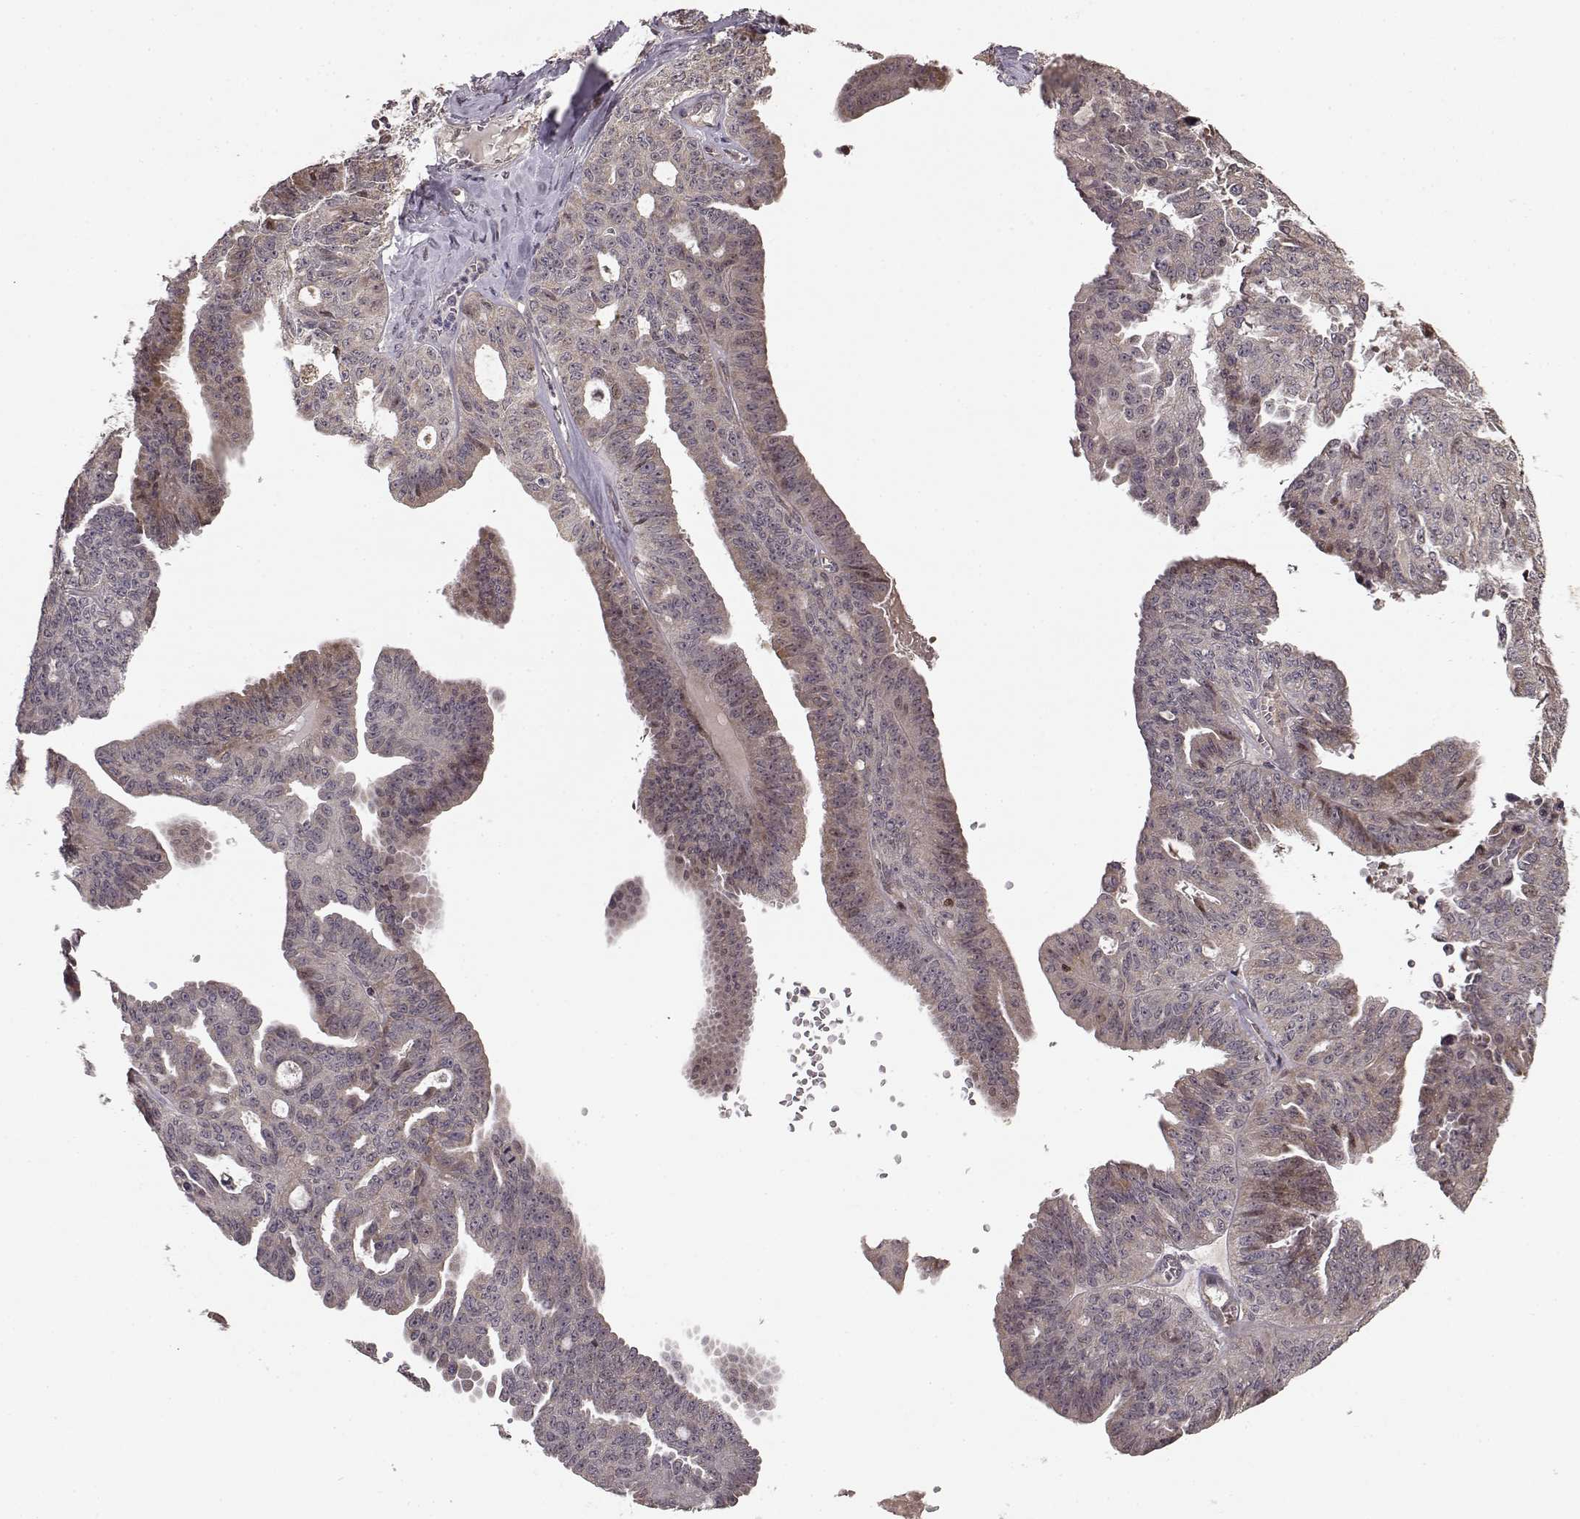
{"staining": {"intensity": "negative", "quantity": "none", "location": "none"}, "tissue": "ovarian cancer", "cell_type": "Tumor cells", "image_type": "cancer", "snomed": [{"axis": "morphology", "description": "Cystadenocarcinoma, serous, NOS"}, {"axis": "topography", "description": "Ovary"}], "caption": "High magnification brightfield microscopy of ovarian cancer stained with DAB (brown) and counterstained with hematoxylin (blue): tumor cells show no significant staining.", "gene": "BACH2", "patient": {"sex": "female", "age": 71}}